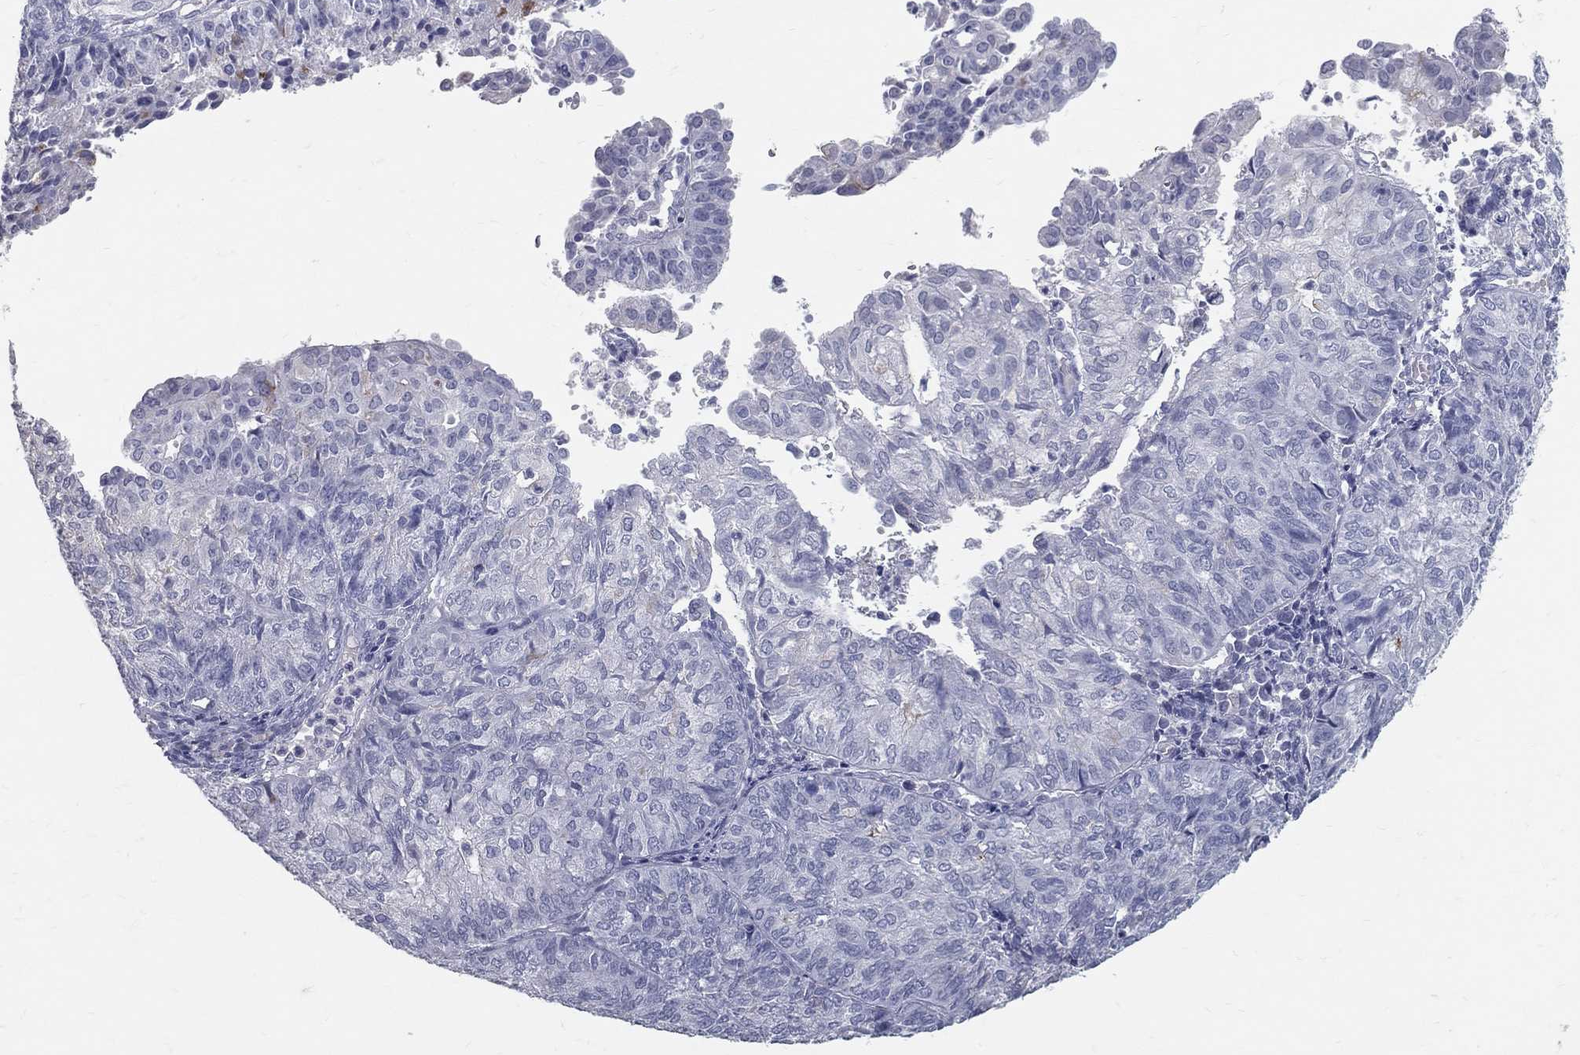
{"staining": {"intensity": "negative", "quantity": "none", "location": "none"}, "tissue": "endometrial cancer", "cell_type": "Tumor cells", "image_type": "cancer", "snomed": [{"axis": "morphology", "description": "Adenocarcinoma, NOS"}, {"axis": "topography", "description": "Endometrium"}], "caption": "Human endometrial cancer (adenocarcinoma) stained for a protein using immunohistochemistry exhibits no expression in tumor cells.", "gene": "ACE2", "patient": {"sex": "female", "age": 82}}